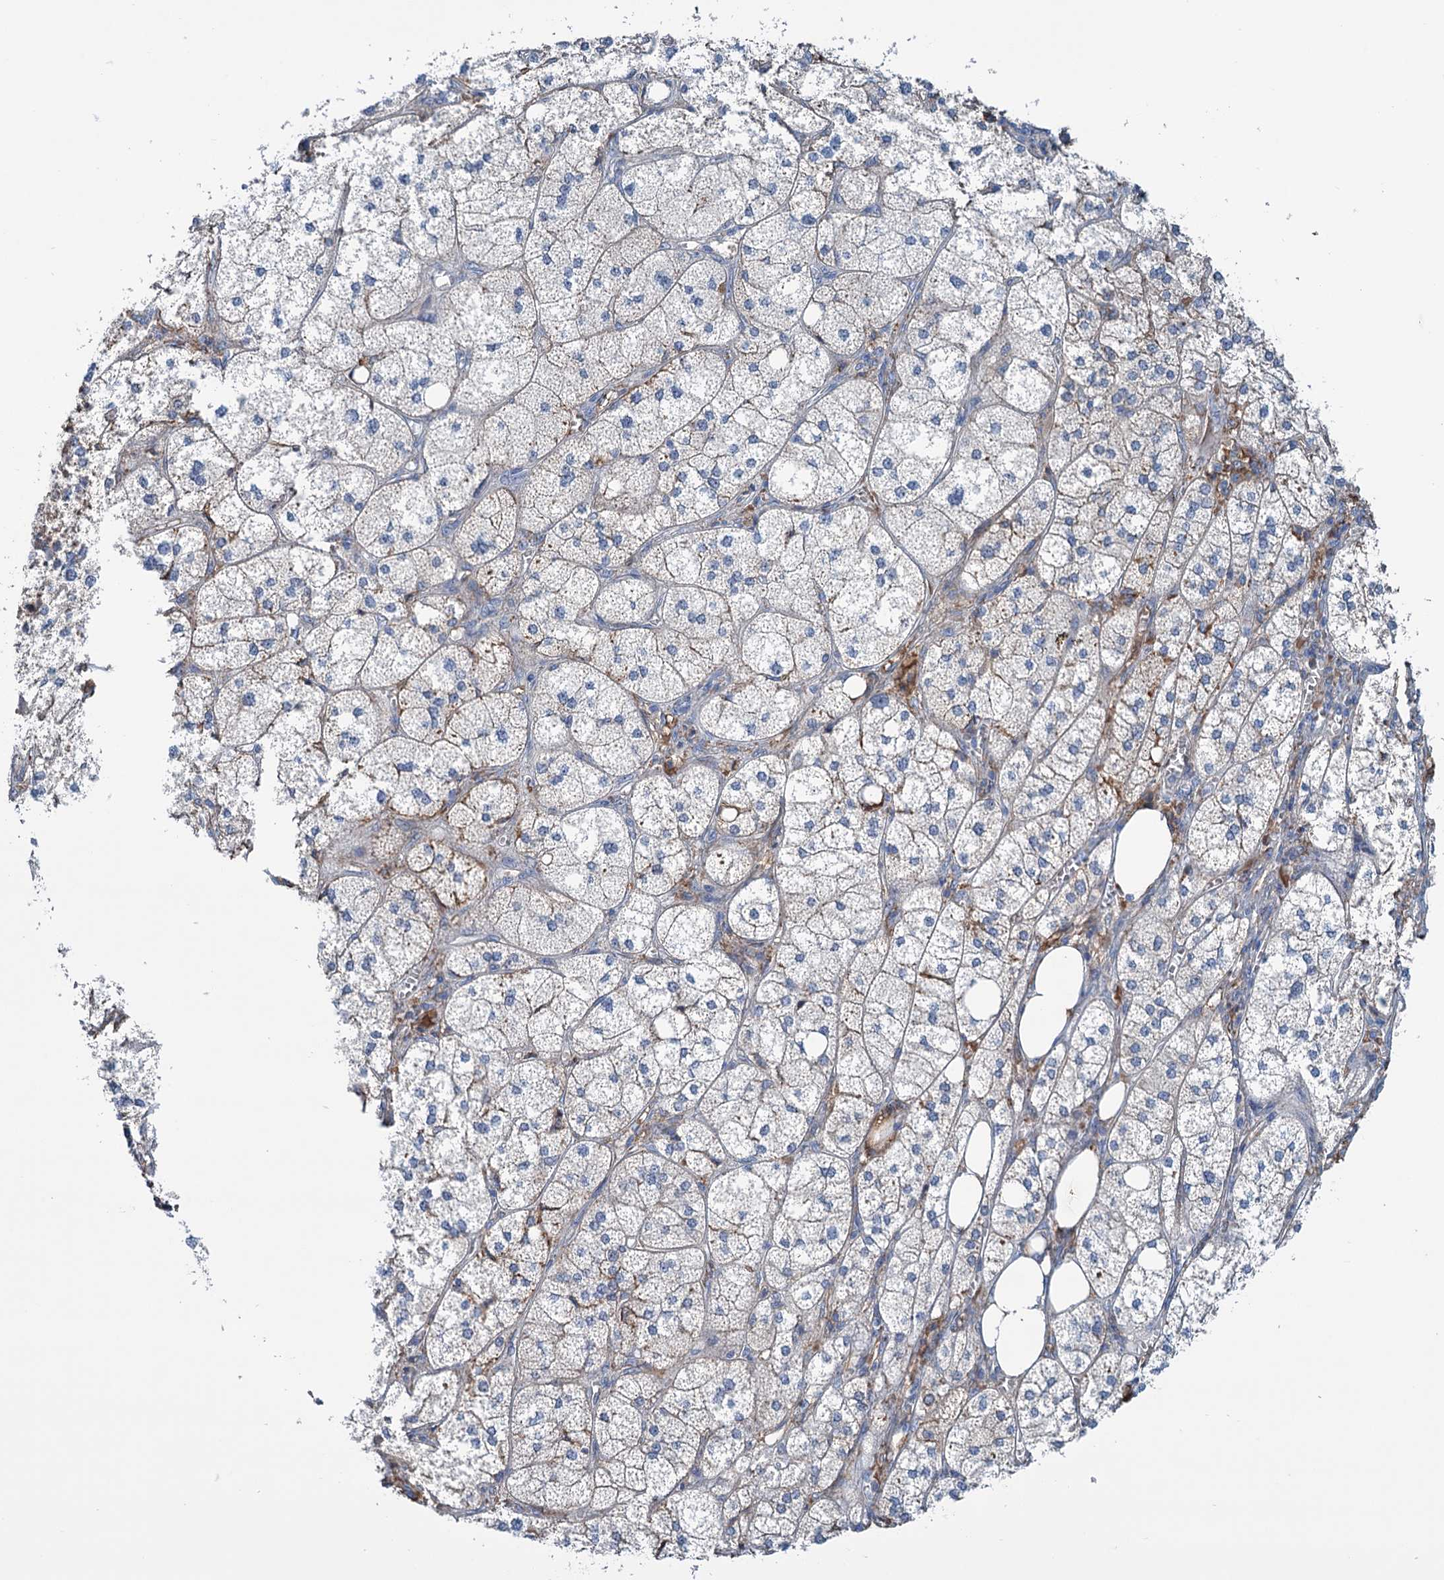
{"staining": {"intensity": "strong", "quantity": "<25%", "location": "cytoplasmic/membranous"}, "tissue": "adrenal gland", "cell_type": "Glandular cells", "image_type": "normal", "snomed": [{"axis": "morphology", "description": "Normal tissue, NOS"}, {"axis": "topography", "description": "Adrenal gland"}], "caption": "DAB immunohistochemical staining of unremarkable human adrenal gland exhibits strong cytoplasmic/membranous protein positivity in approximately <25% of glandular cells.", "gene": "LPIN1", "patient": {"sex": "female", "age": 61}}